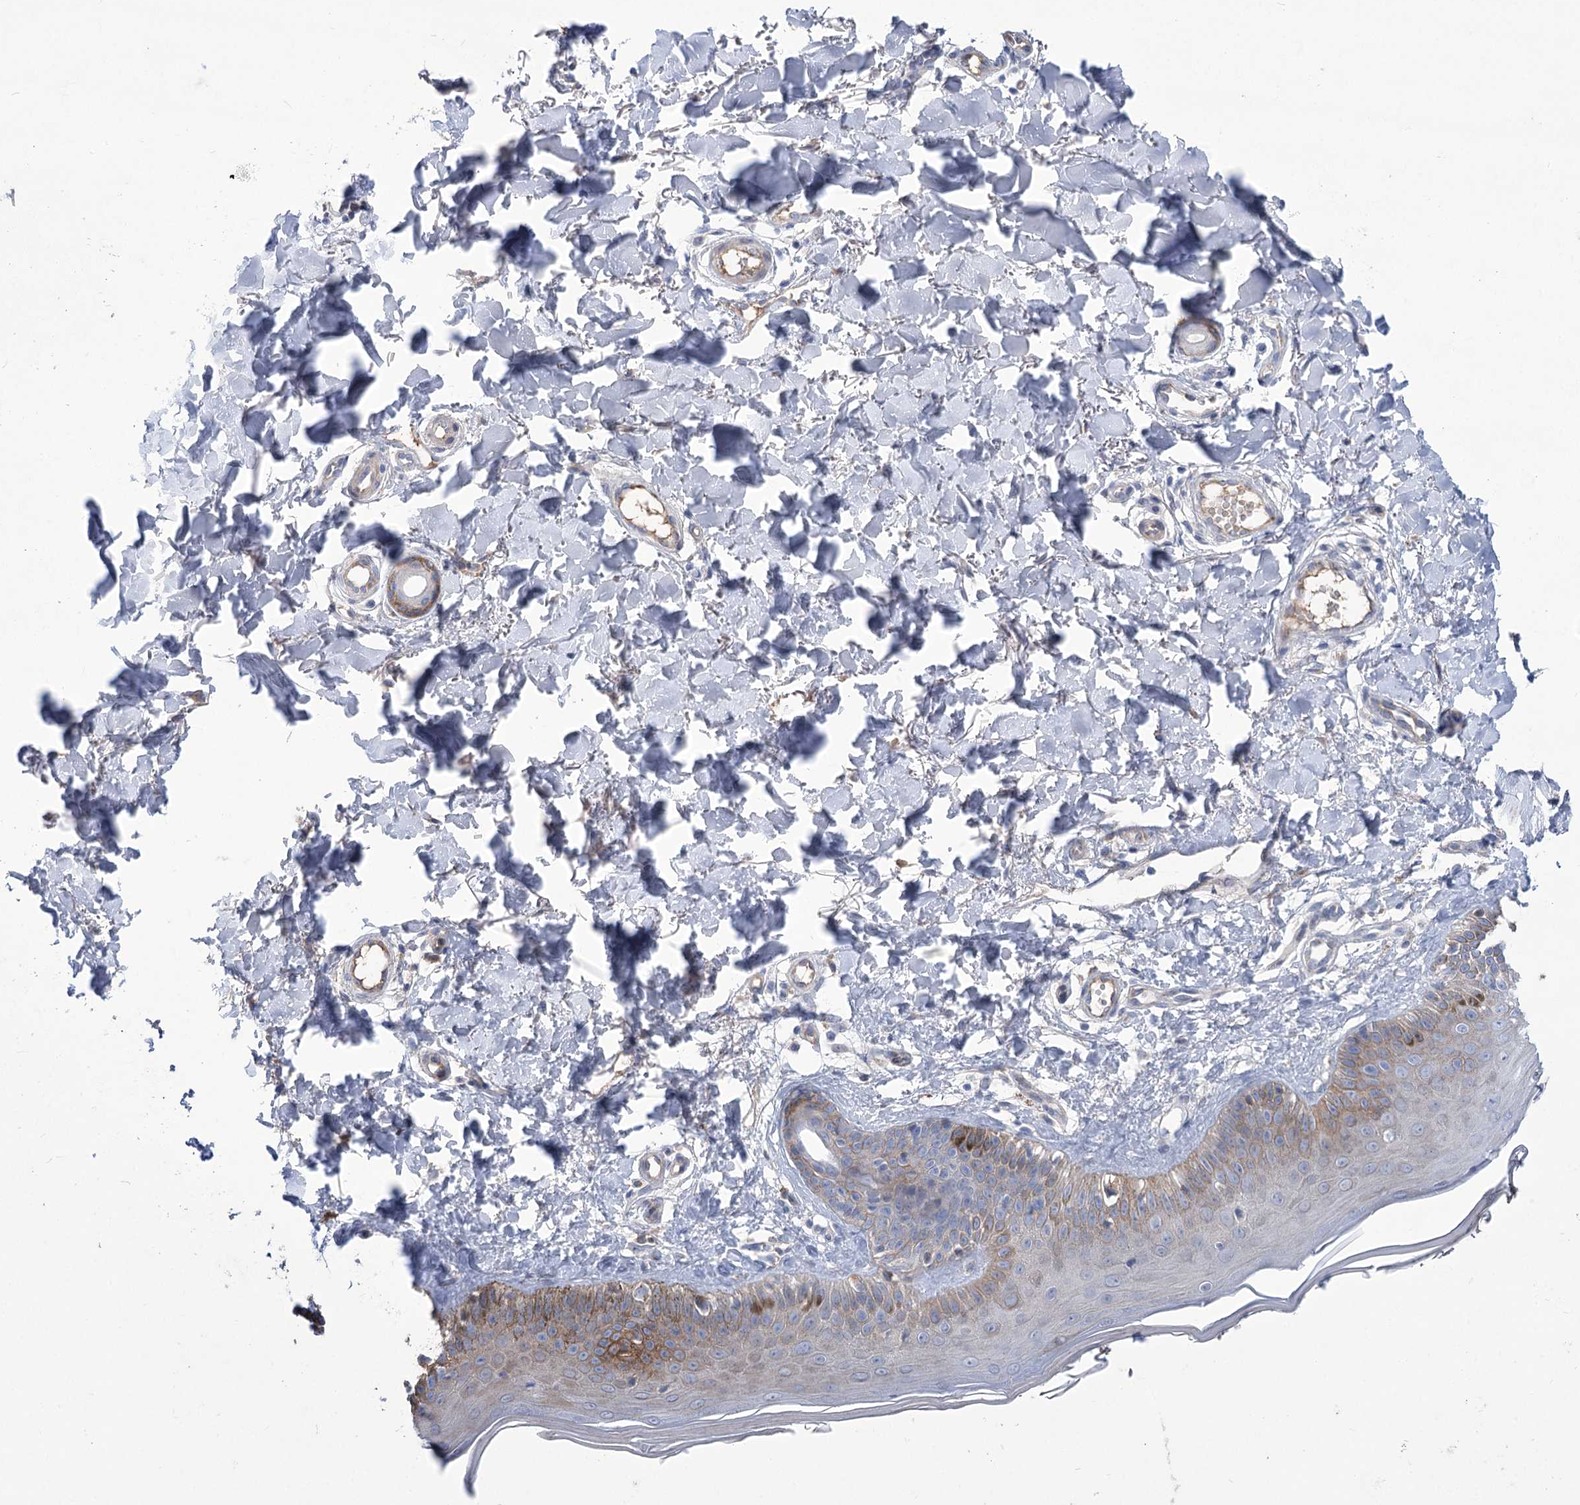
{"staining": {"intensity": "negative", "quantity": "none", "location": "none"}, "tissue": "skin", "cell_type": "Fibroblasts", "image_type": "normal", "snomed": [{"axis": "morphology", "description": "Normal tissue, NOS"}, {"axis": "topography", "description": "Skin"}], "caption": "The IHC image has no significant expression in fibroblasts of skin.", "gene": "CEP164", "patient": {"sex": "male", "age": 52}}